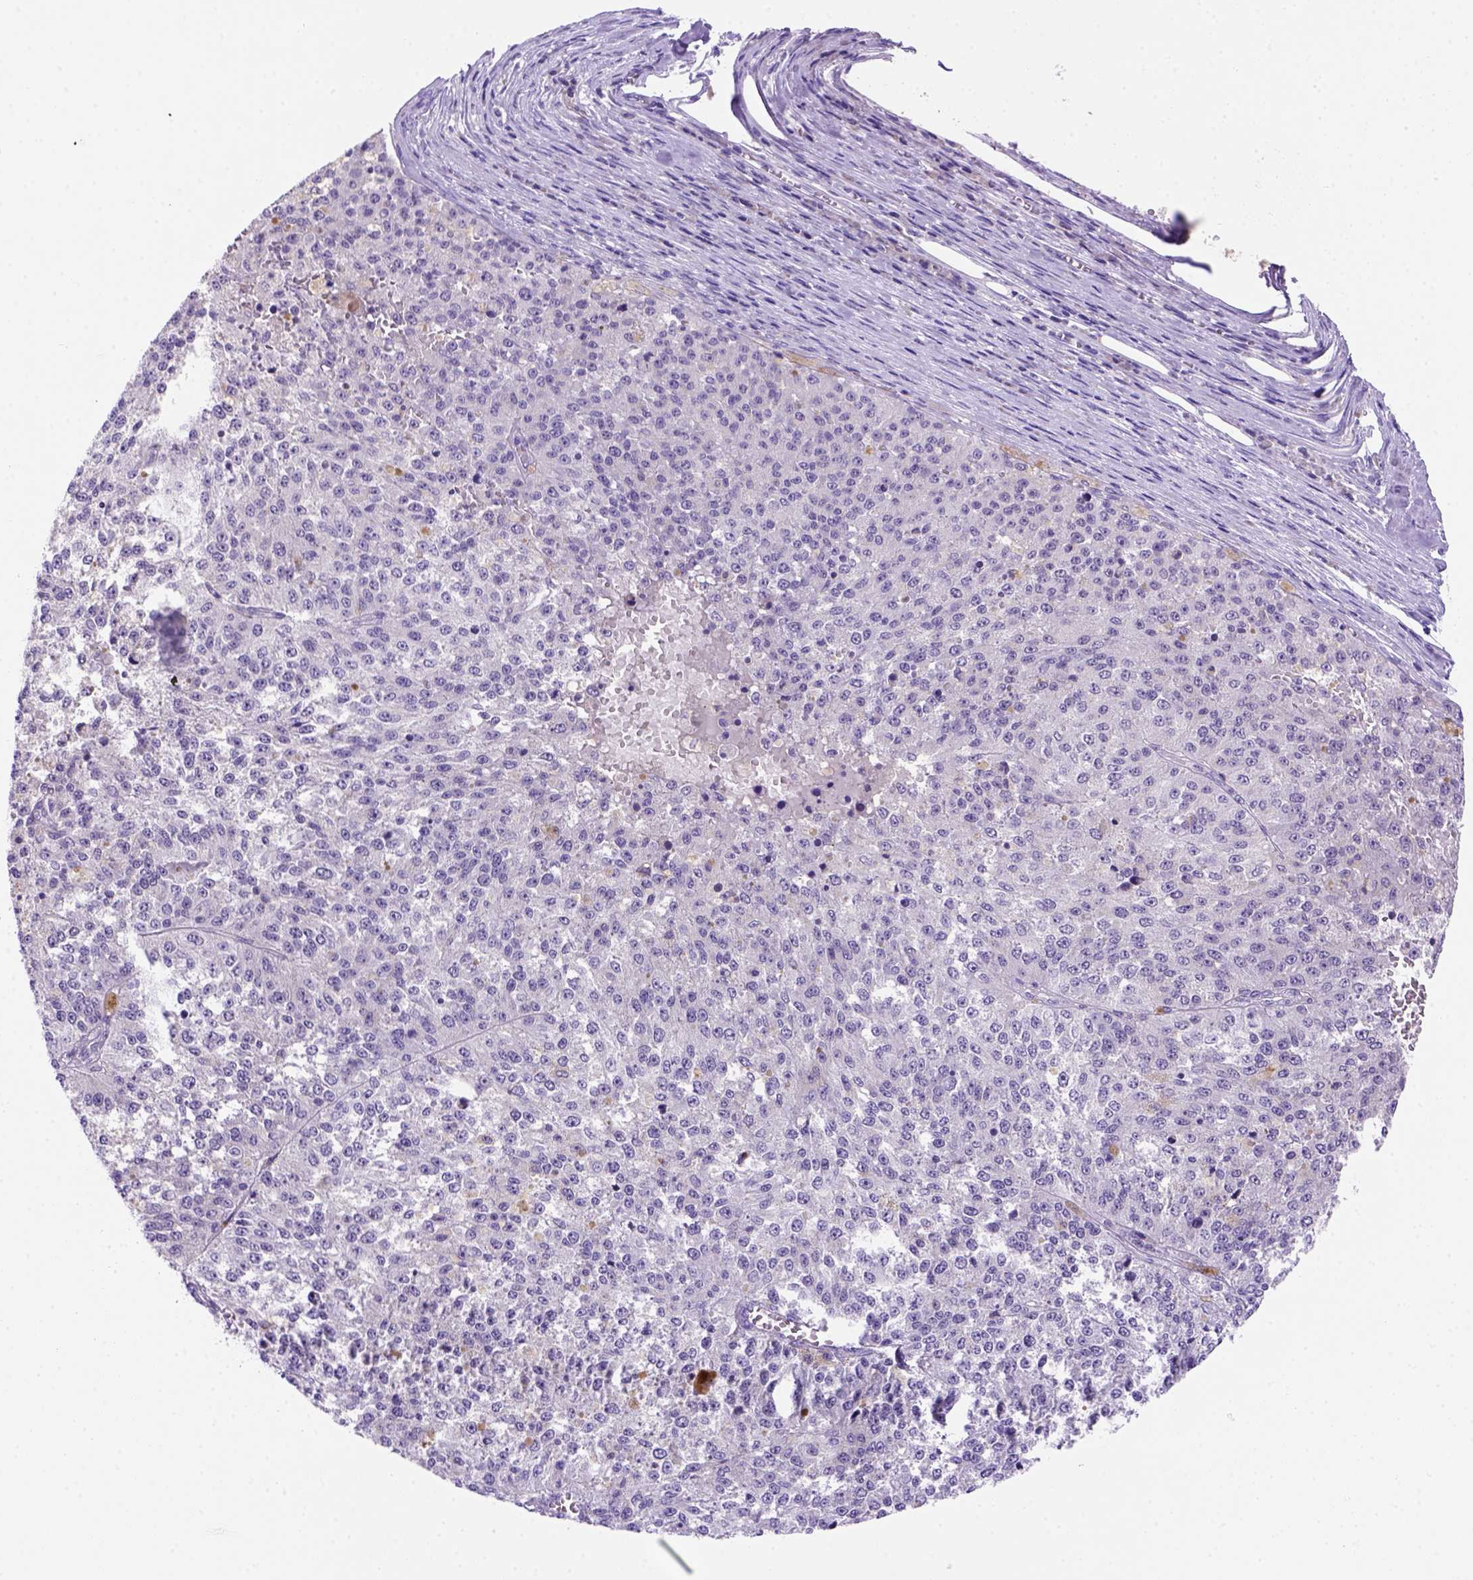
{"staining": {"intensity": "negative", "quantity": "none", "location": "none"}, "tissue": "melanoma", "cell_type": "Tumor cells", "image_type": "cancer", "snomed": [{"axis": "morphology", "description": "Malignant melanoma, Metastatic site"}, {"axis": "topography", "description": "Lymph node"}], "caption": "Immunohistochemical staining of human malignant melanoma (metastatic site) demonstrates no significant expression in tumor cells.", "gene": "FAM81B", "patient": {"sex": "female", "age": 64}}